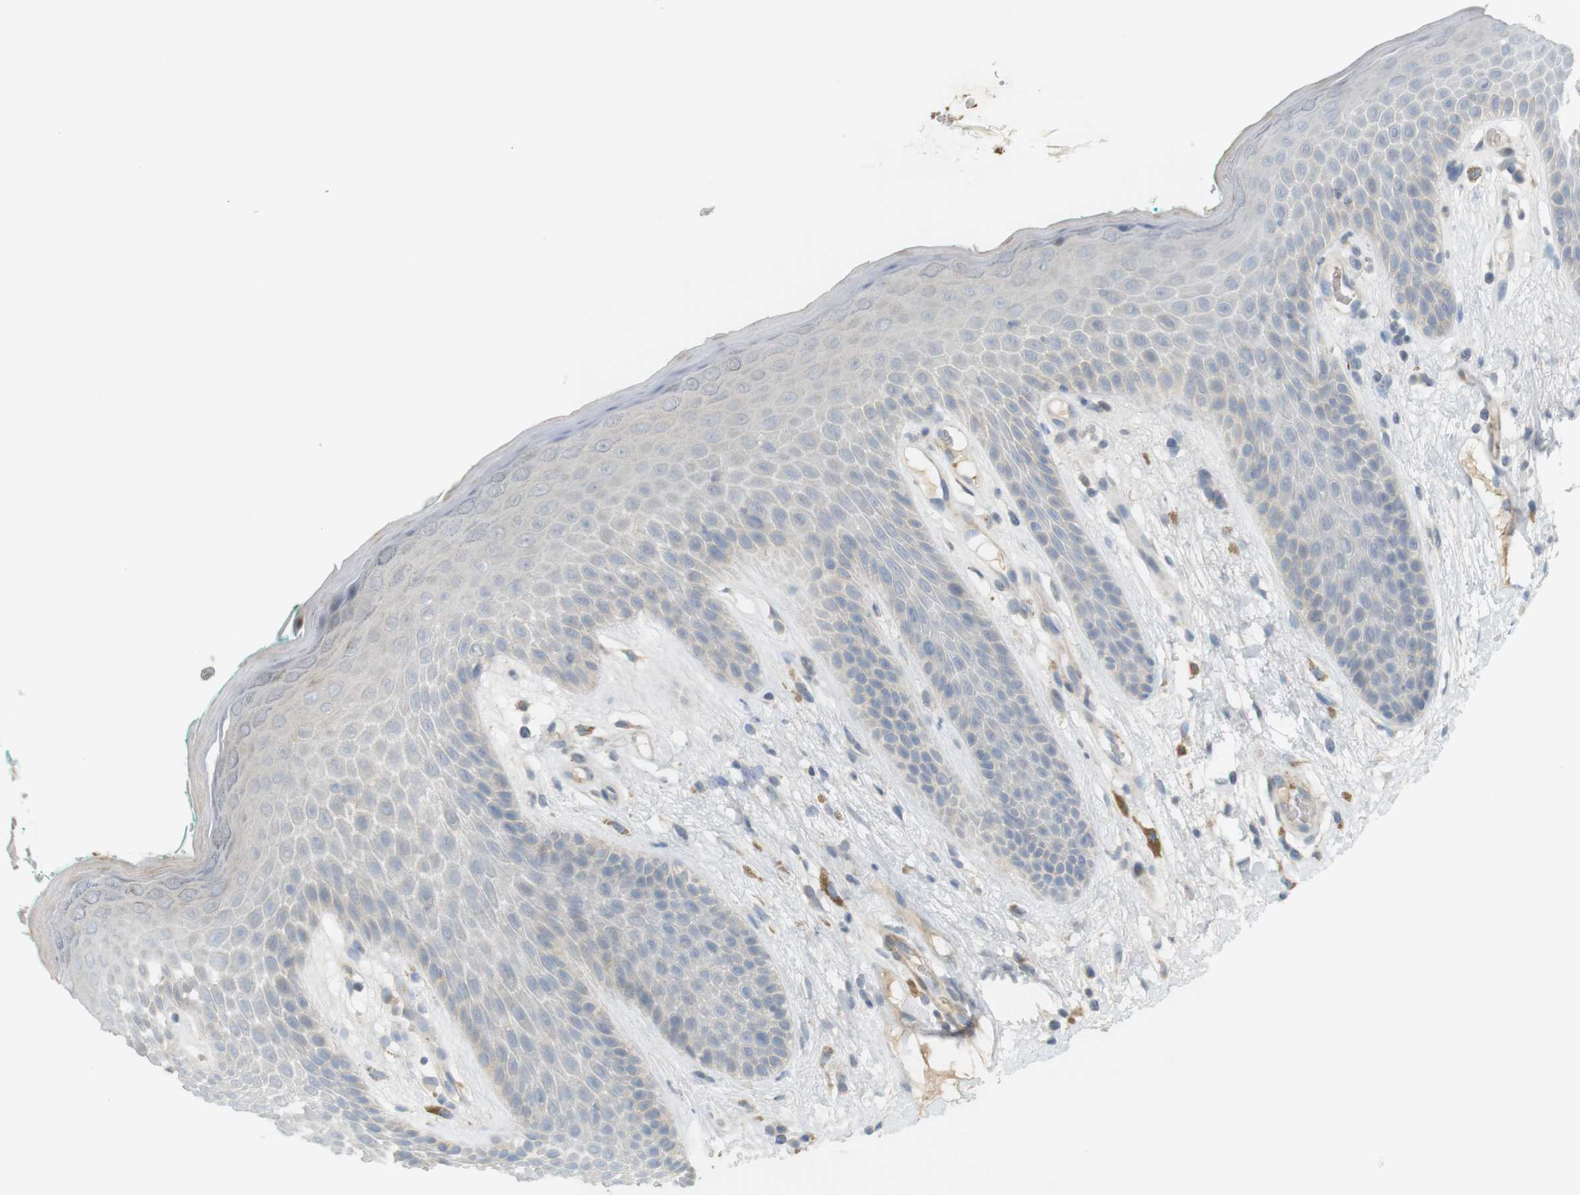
{"staining": {"intensity": "negative", "quantity": "none", "location": "none"}, "tissue": "skin", "cell_type": "Epidermal cells", "image_type": "normal", "snomed": [{"axis": "morphology", "description": "Normal tissue, NOS"}, {"axis": "topography", "description": "Anal"}], "caption": "Epidermal cells show no significant protein staining in benign skin. Nuclei are stained in blue.", "gene": "PDE3A", "patient": {"sex": "male", "age": 74}}